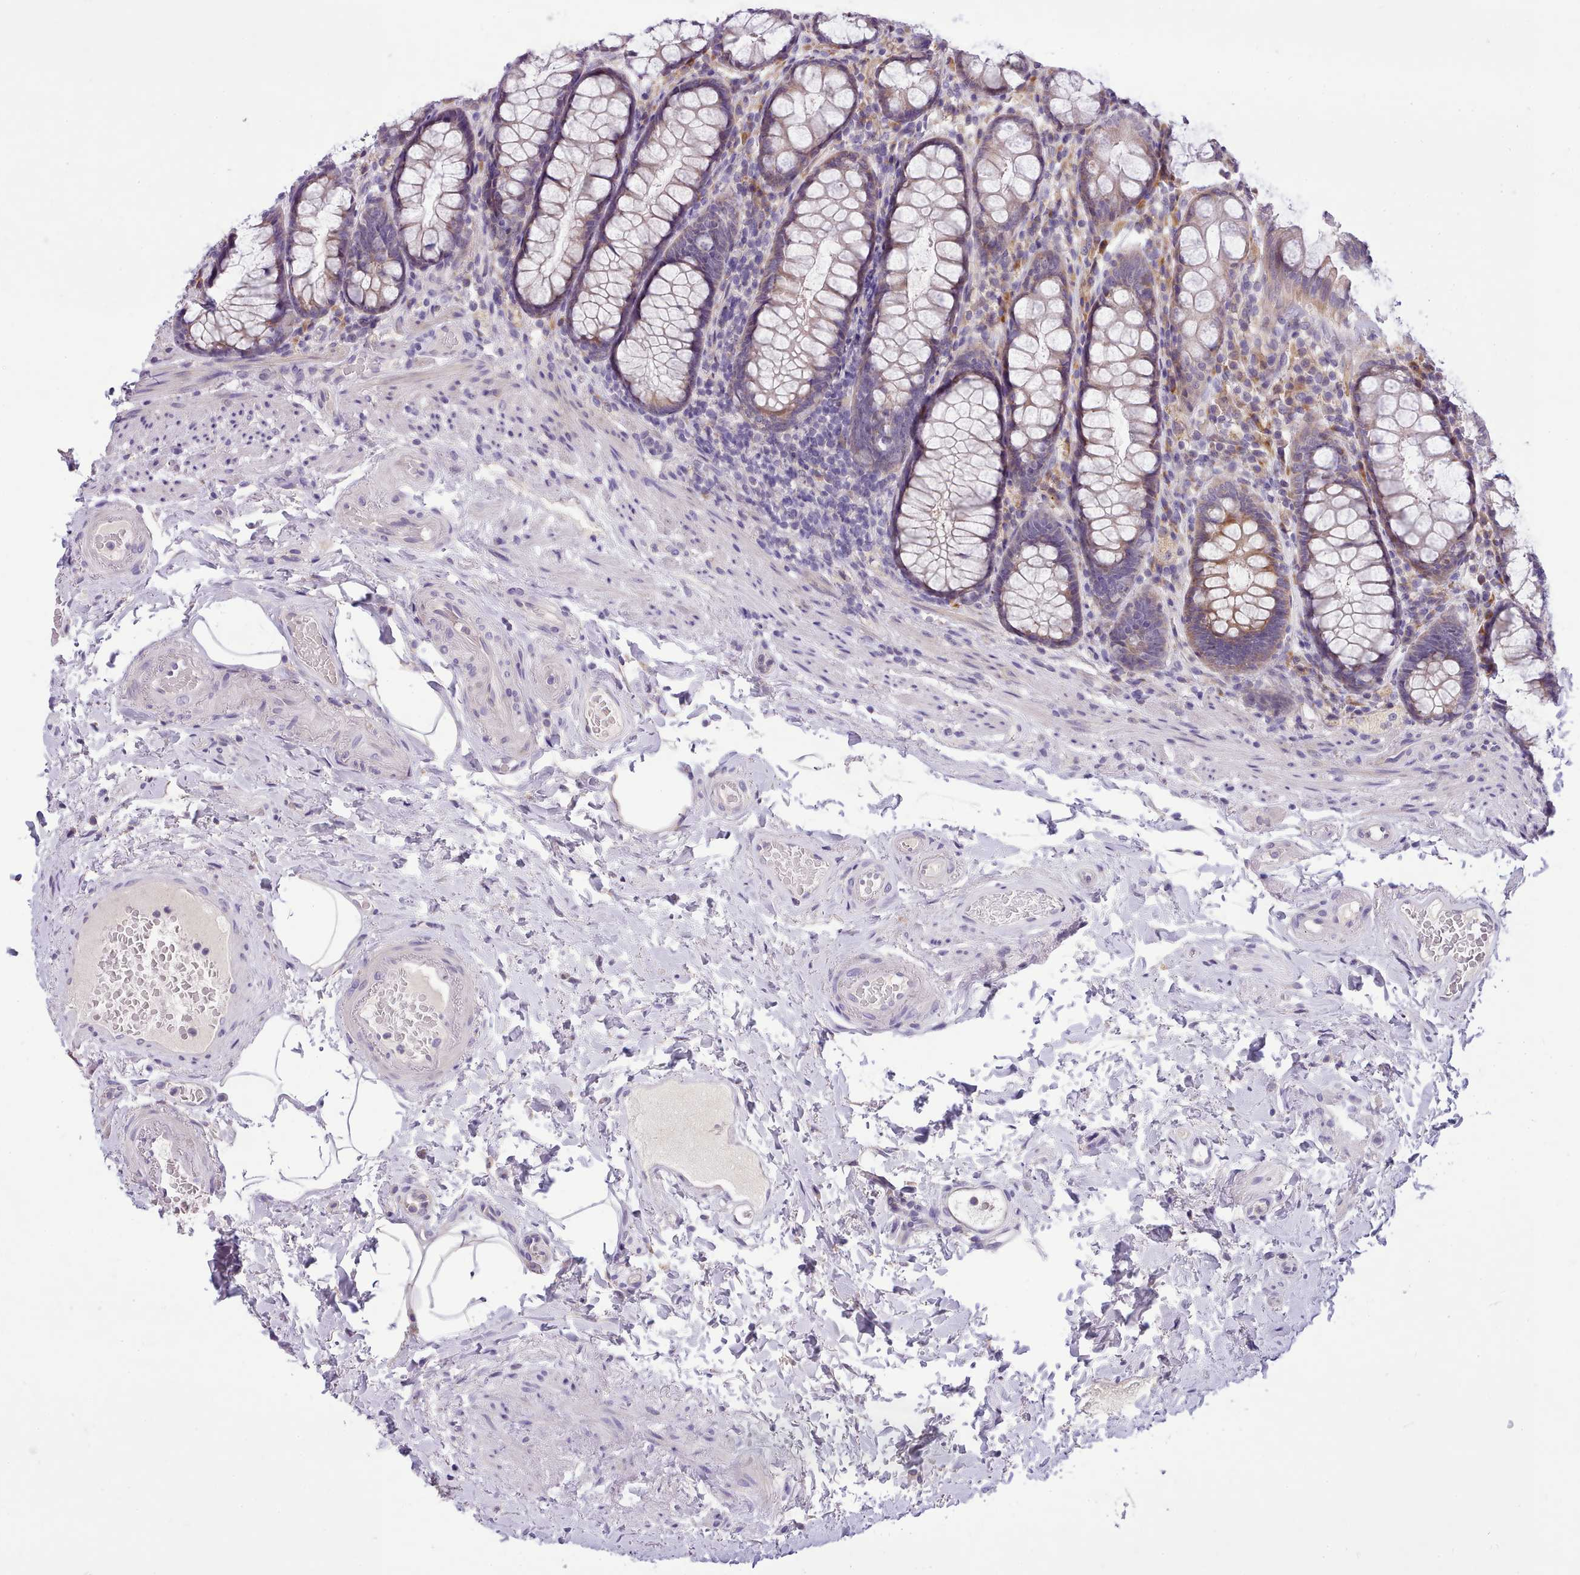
{"staining": {"intensity": "weak", "quantity": "25%-75%", "location": "cytoplasmic/membranous"}, "tissue": "rectum", "cell_type": "Glandular cells", "image_type": "normal", "snomed": [{"axis": "morphology", "description": "Normal tissue, NOS"}, {"axis": "topography", "description": "Rectum"}], "caption": "Immunohistochemistry (IHC) (DAB) staining of normal rectum displays weak cytoplasmic/membranous protein positivity in about 25%-75% of glandular cells.", "gene": "FAM83E", "patient": {"sex": "male", "age": 83}}